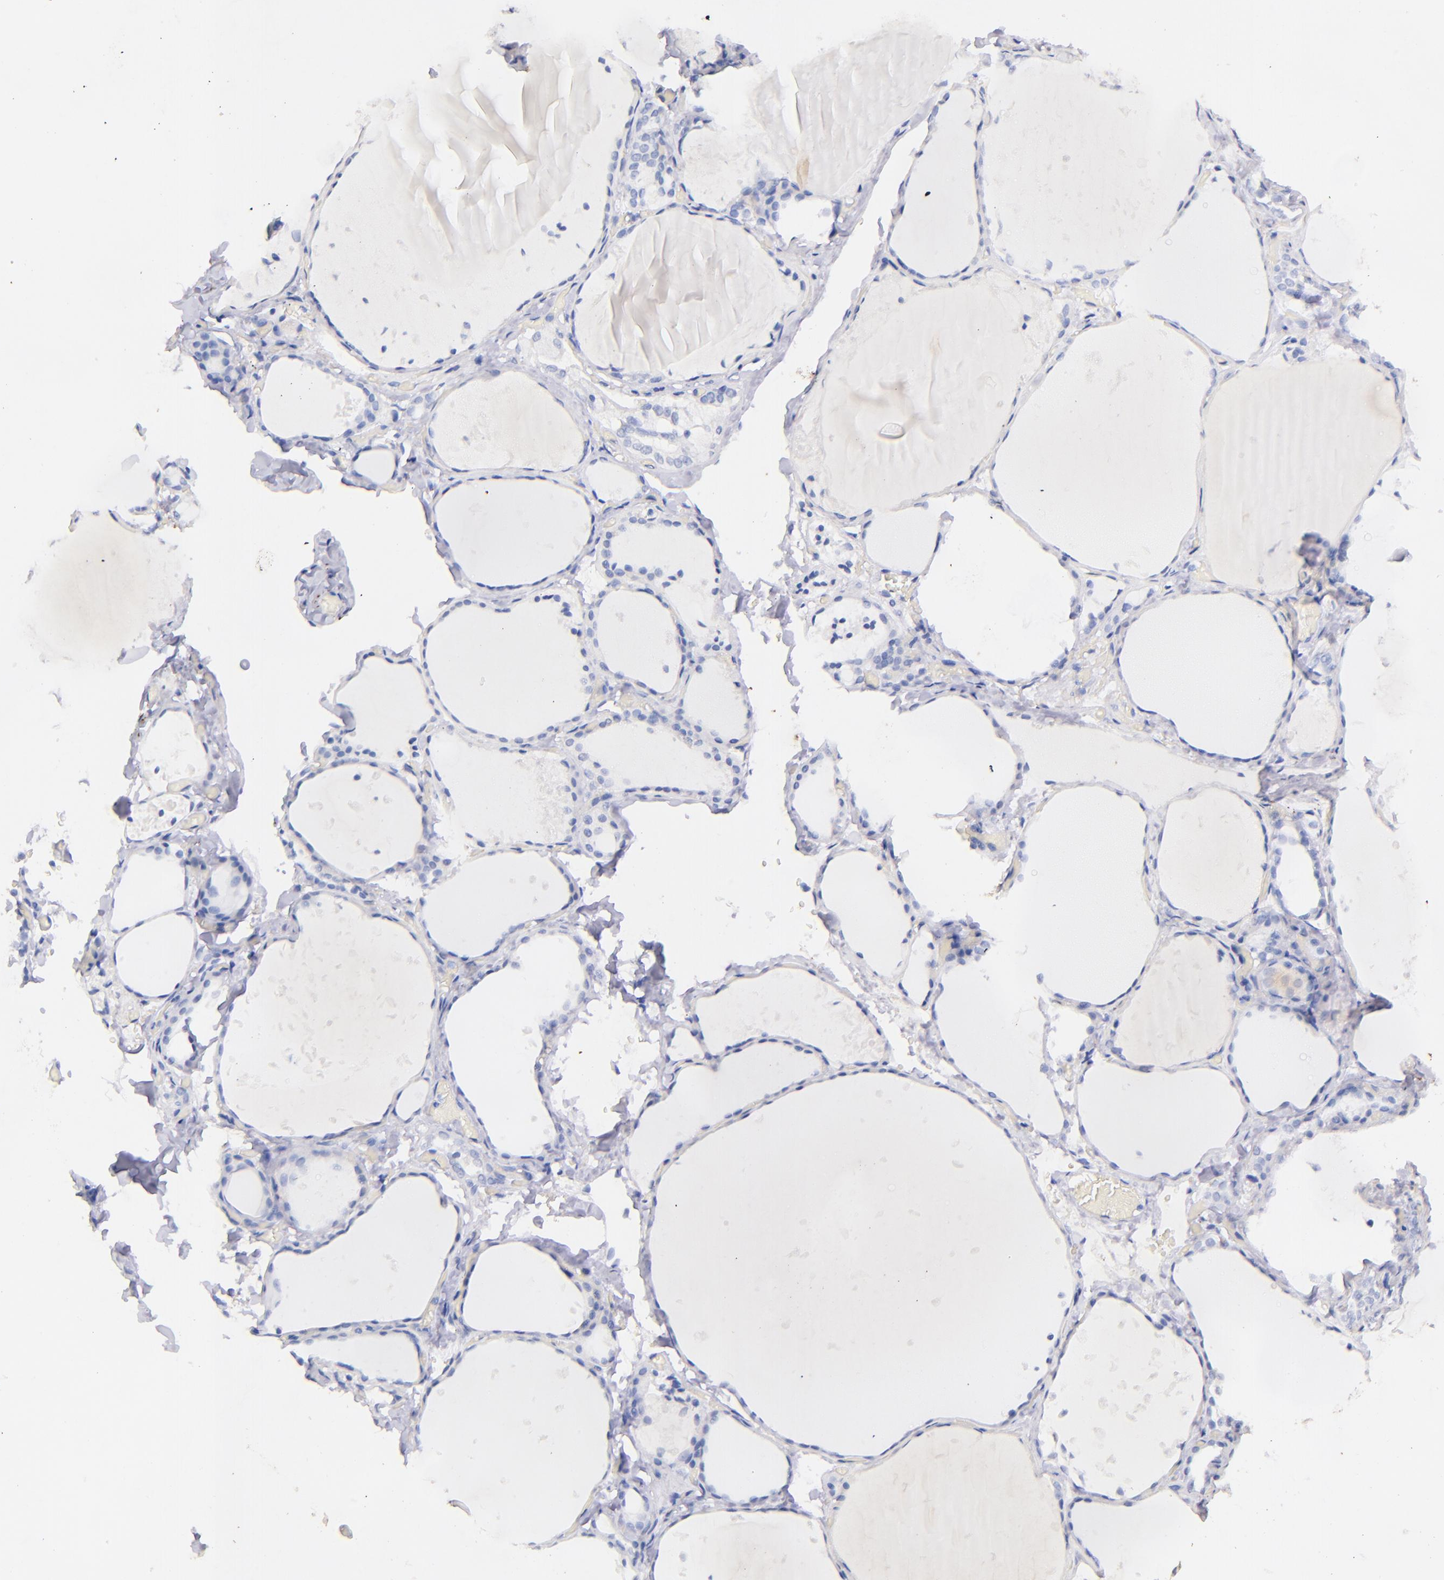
{"staining": {"intensity": "negative", "quantity": "none", "location": "none"}, "tissue": "thyroid gland", "cell_type": "Glandular cells", "image_type": "normal", "snomed": [{"axis": "morphology", "description": "Normal tissue, NOS"}, {"axis": "topography", "description": "Thyroid gland"}], "caption": "Immunohistochemical staining of benign human thyroid gland reveals no significant expression in glandular cells.", "gene": "UCHL1", "patient": {"sex": "female", "age": 22}}